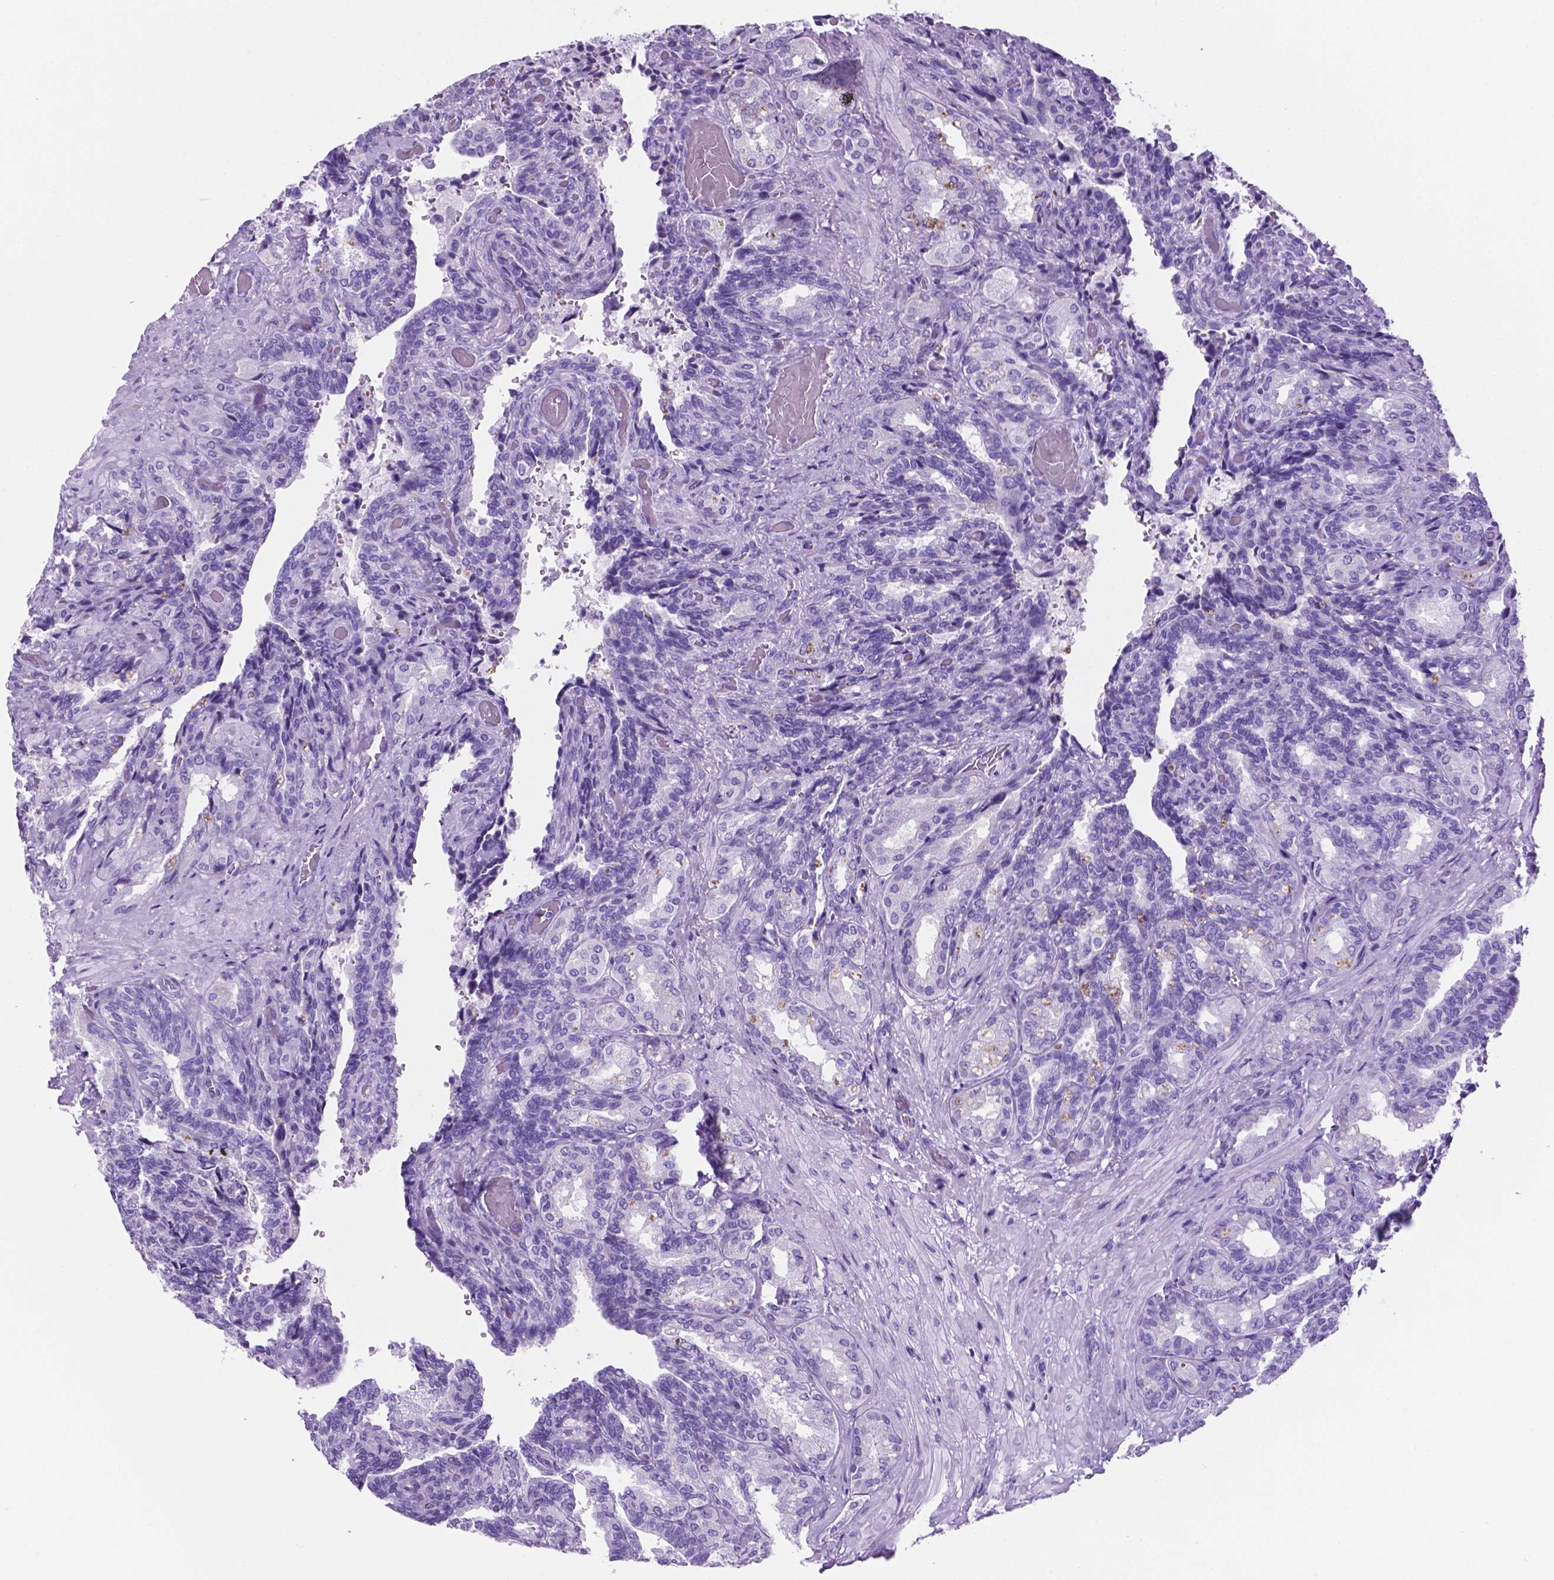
{"staining": {"intensity": "negative", "quantity": "none", "location": "none"}, "tissue": "seminal vesicle", "cell_type": "Glandular cells", "image_type": "normal", "snomed": [{"axis": "morphology", "description": "Normal tissue, NOS"}, {"axis": "topography", "description": "Seminal veicle"}], "caption": "Immunohistochemical staining of unremarkable seminal vesicle demonstrates no significant staining in glandular cells. (IHC, brightfield microscopy, high magnification).", "gene": "C17orf107", "patient": {"sex": "male", "age": 68}}